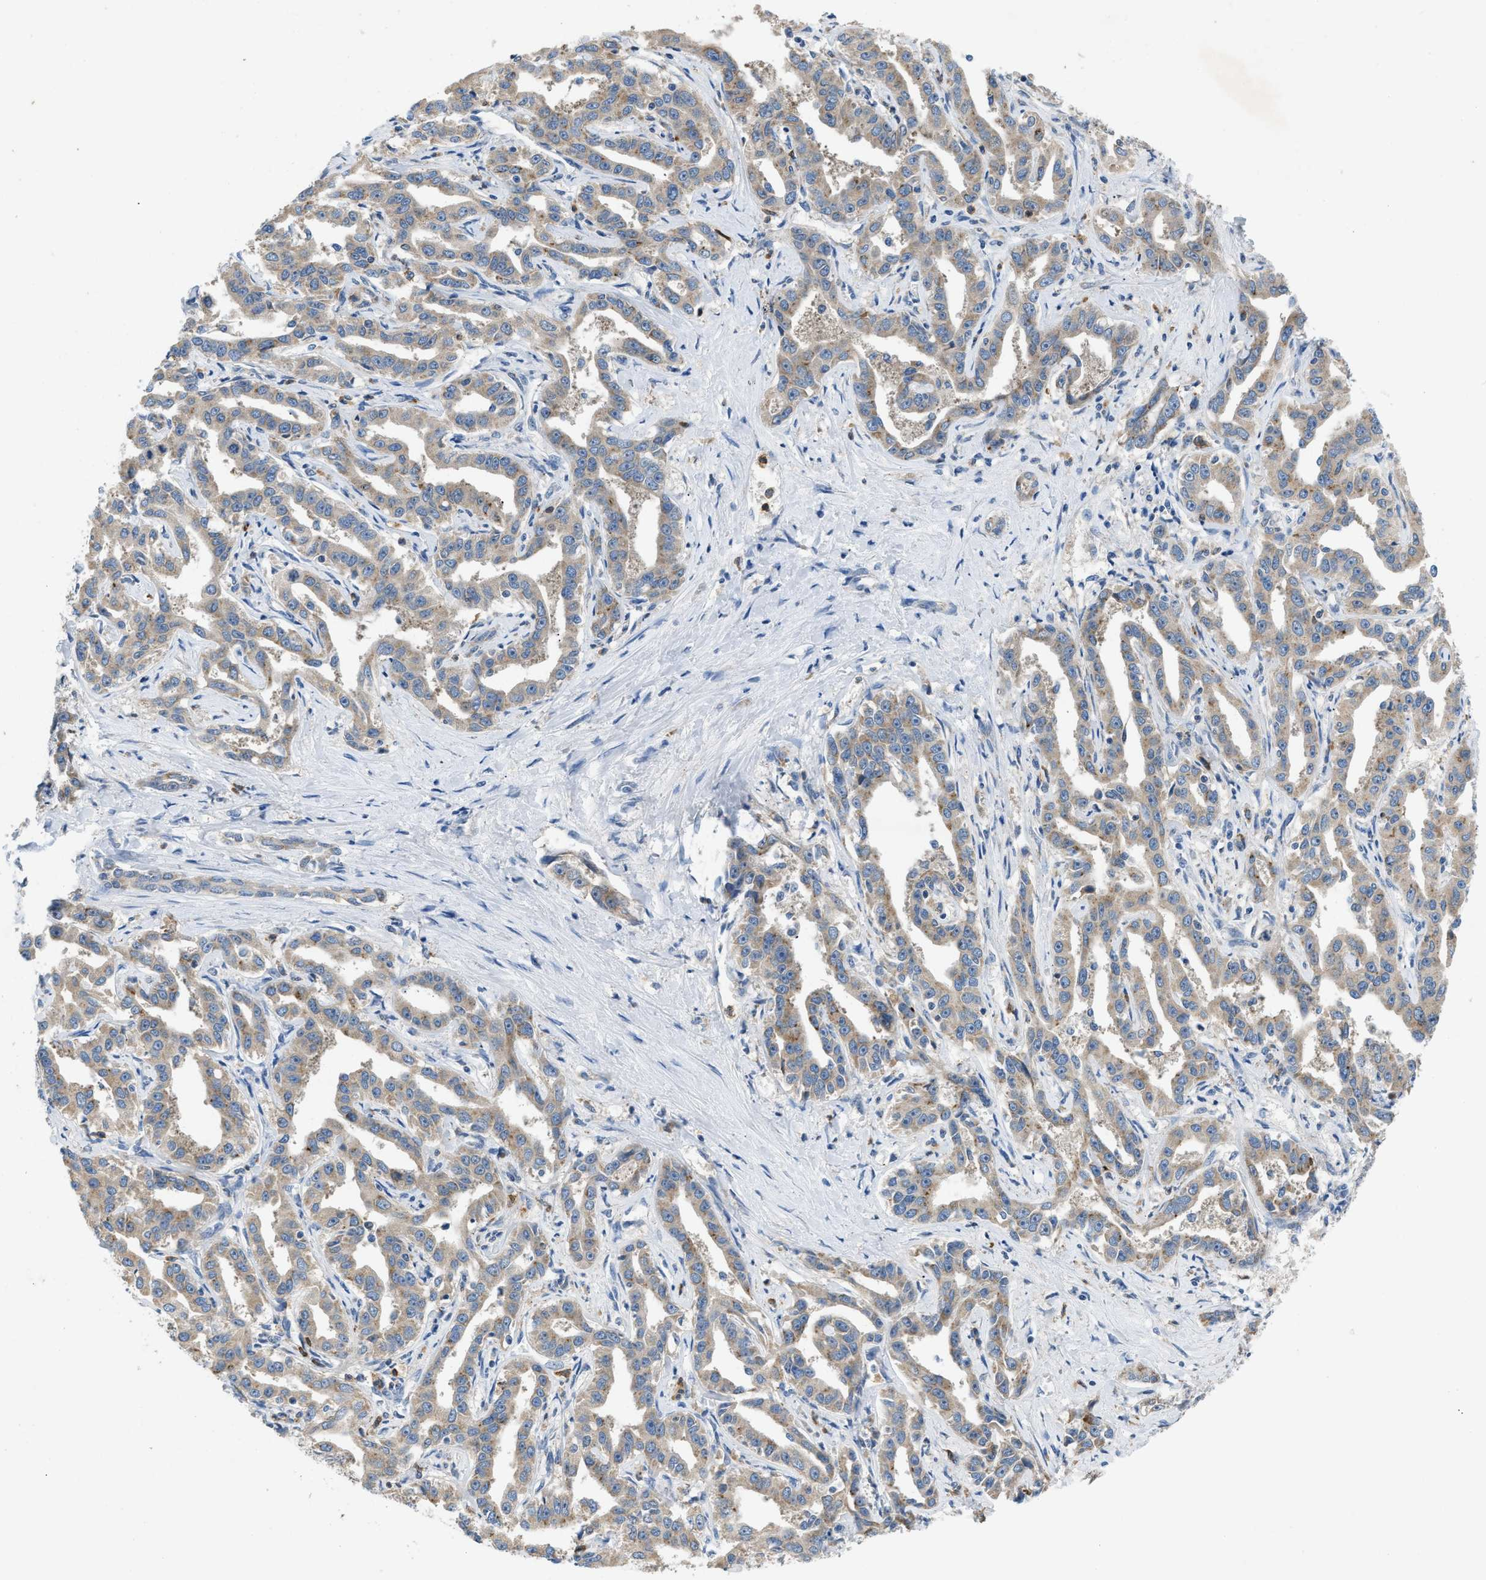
{"staining": {"intensity": "weak", "quantity": ">75%", "location": "cytoplasmic/membranous"}, "tissue": "liver cancer", "cell_type": "Tumor cells", "image_type": "cancer", "snomed": [{"axis": "morphology", "description": "Cholangiocarcinoma"}, {"axis": "topography", "description": "Liver"}], "caption": "This is an image of immunohistochemistry staining of liver cholangiocarcinoma, which shows weak positivity in the cytoplasmic/membranous of tumor cells.", "gene": "TOMM34", "patient": {"sex": "male", "age": 59}}